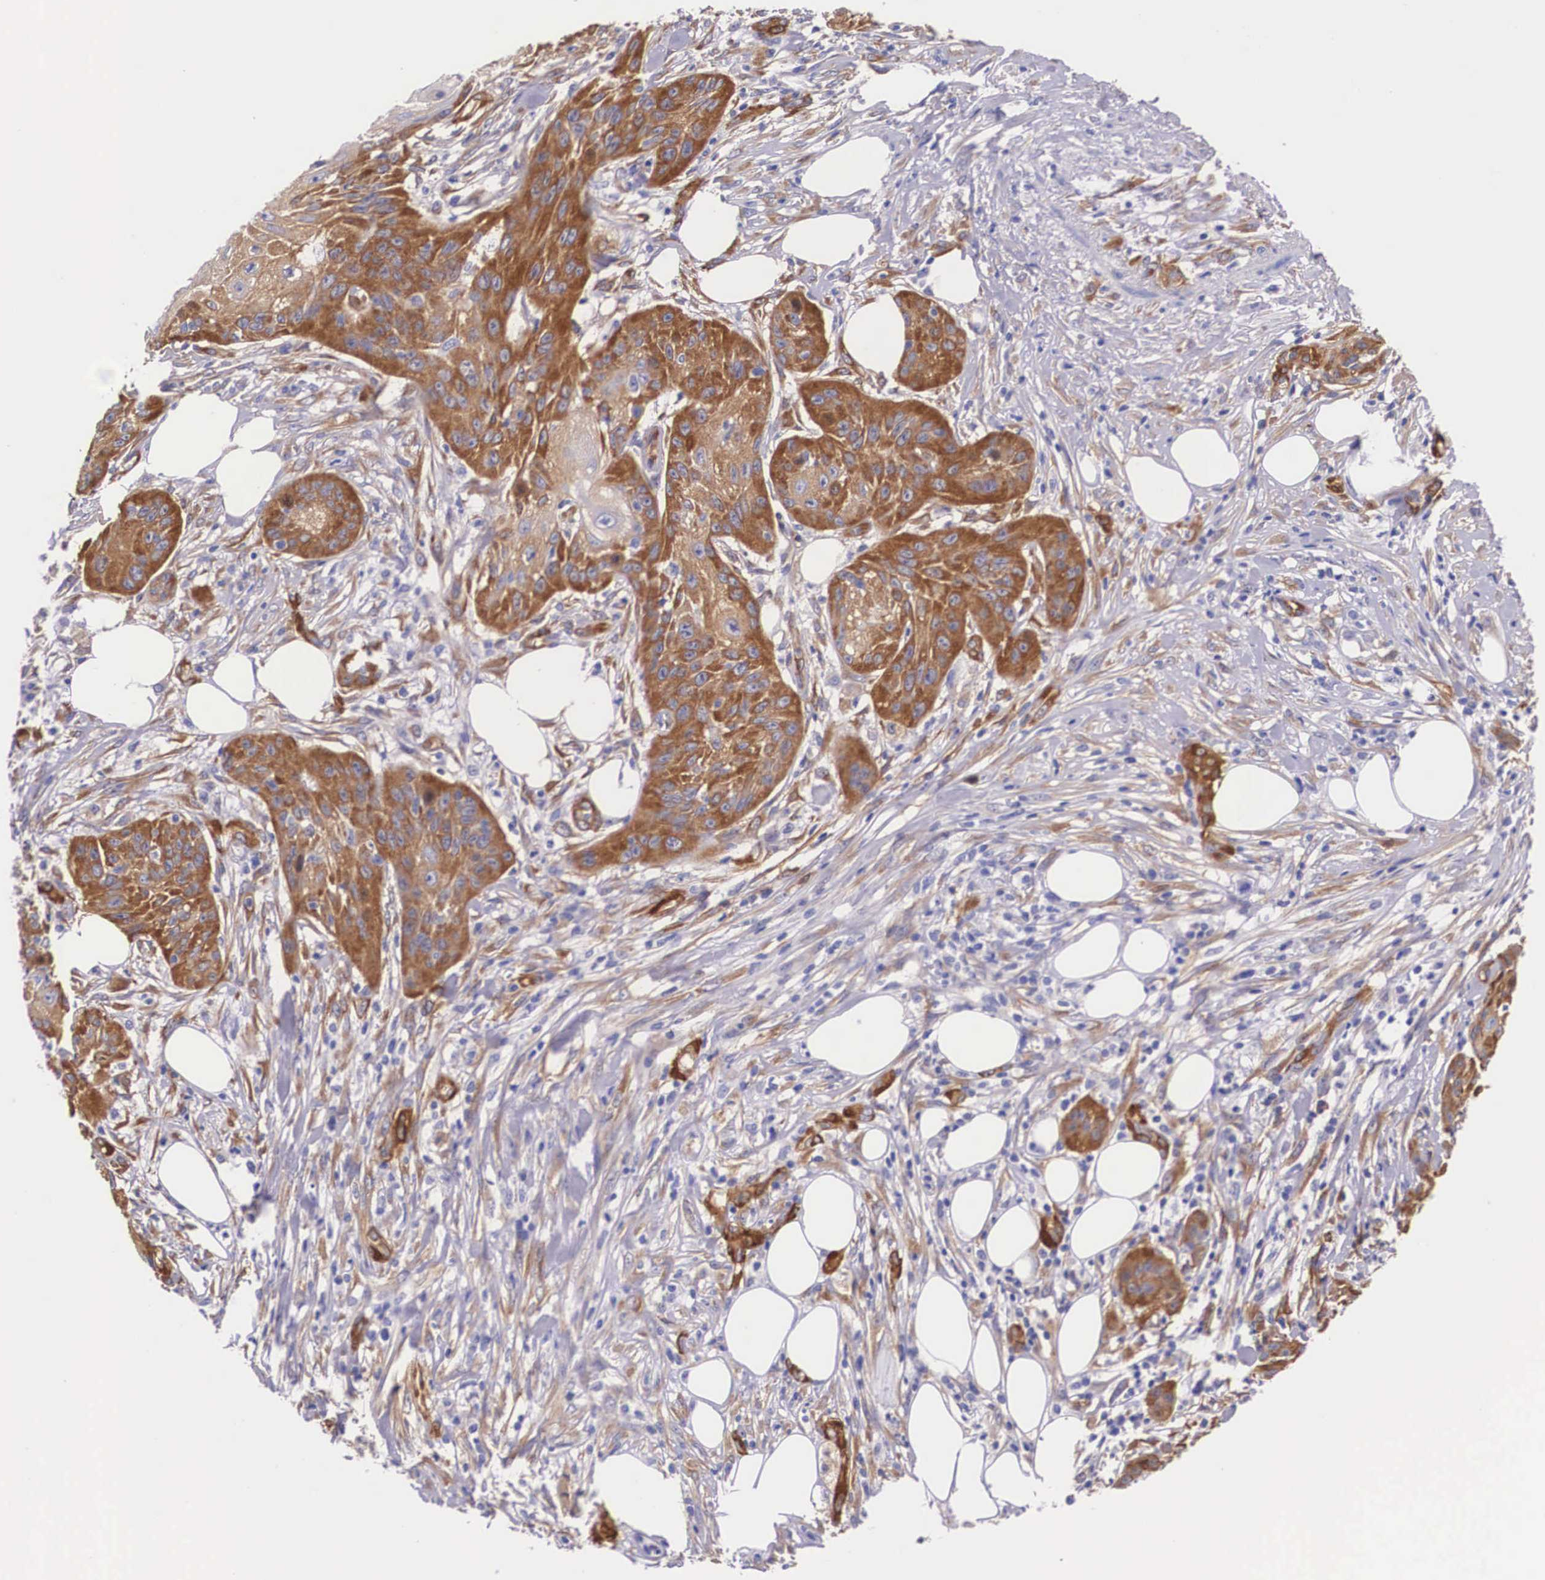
{"staining": {"intensity": "strong", "quantity": "25%-75%", "location": "cytoplasmic/membranous"}, "tissue": "skin cancer", "cell_type": "Tumor cells", "image_type": "cancer", "snomed": [{"axis": "morphology", "description": "Squamous cell carcinoma, NOS"}, {"axis": "topography", "description": "Skin"}], "caption": "Squamous cell carcinoma (skin) was stained to show a protein in brown. There is high levels of strong cytoplasmic/membranous positivity in approximately 25%-75% of tumor cells.", "gene": "BCAR1", "patient": {"sex": "female", "age": 88}}